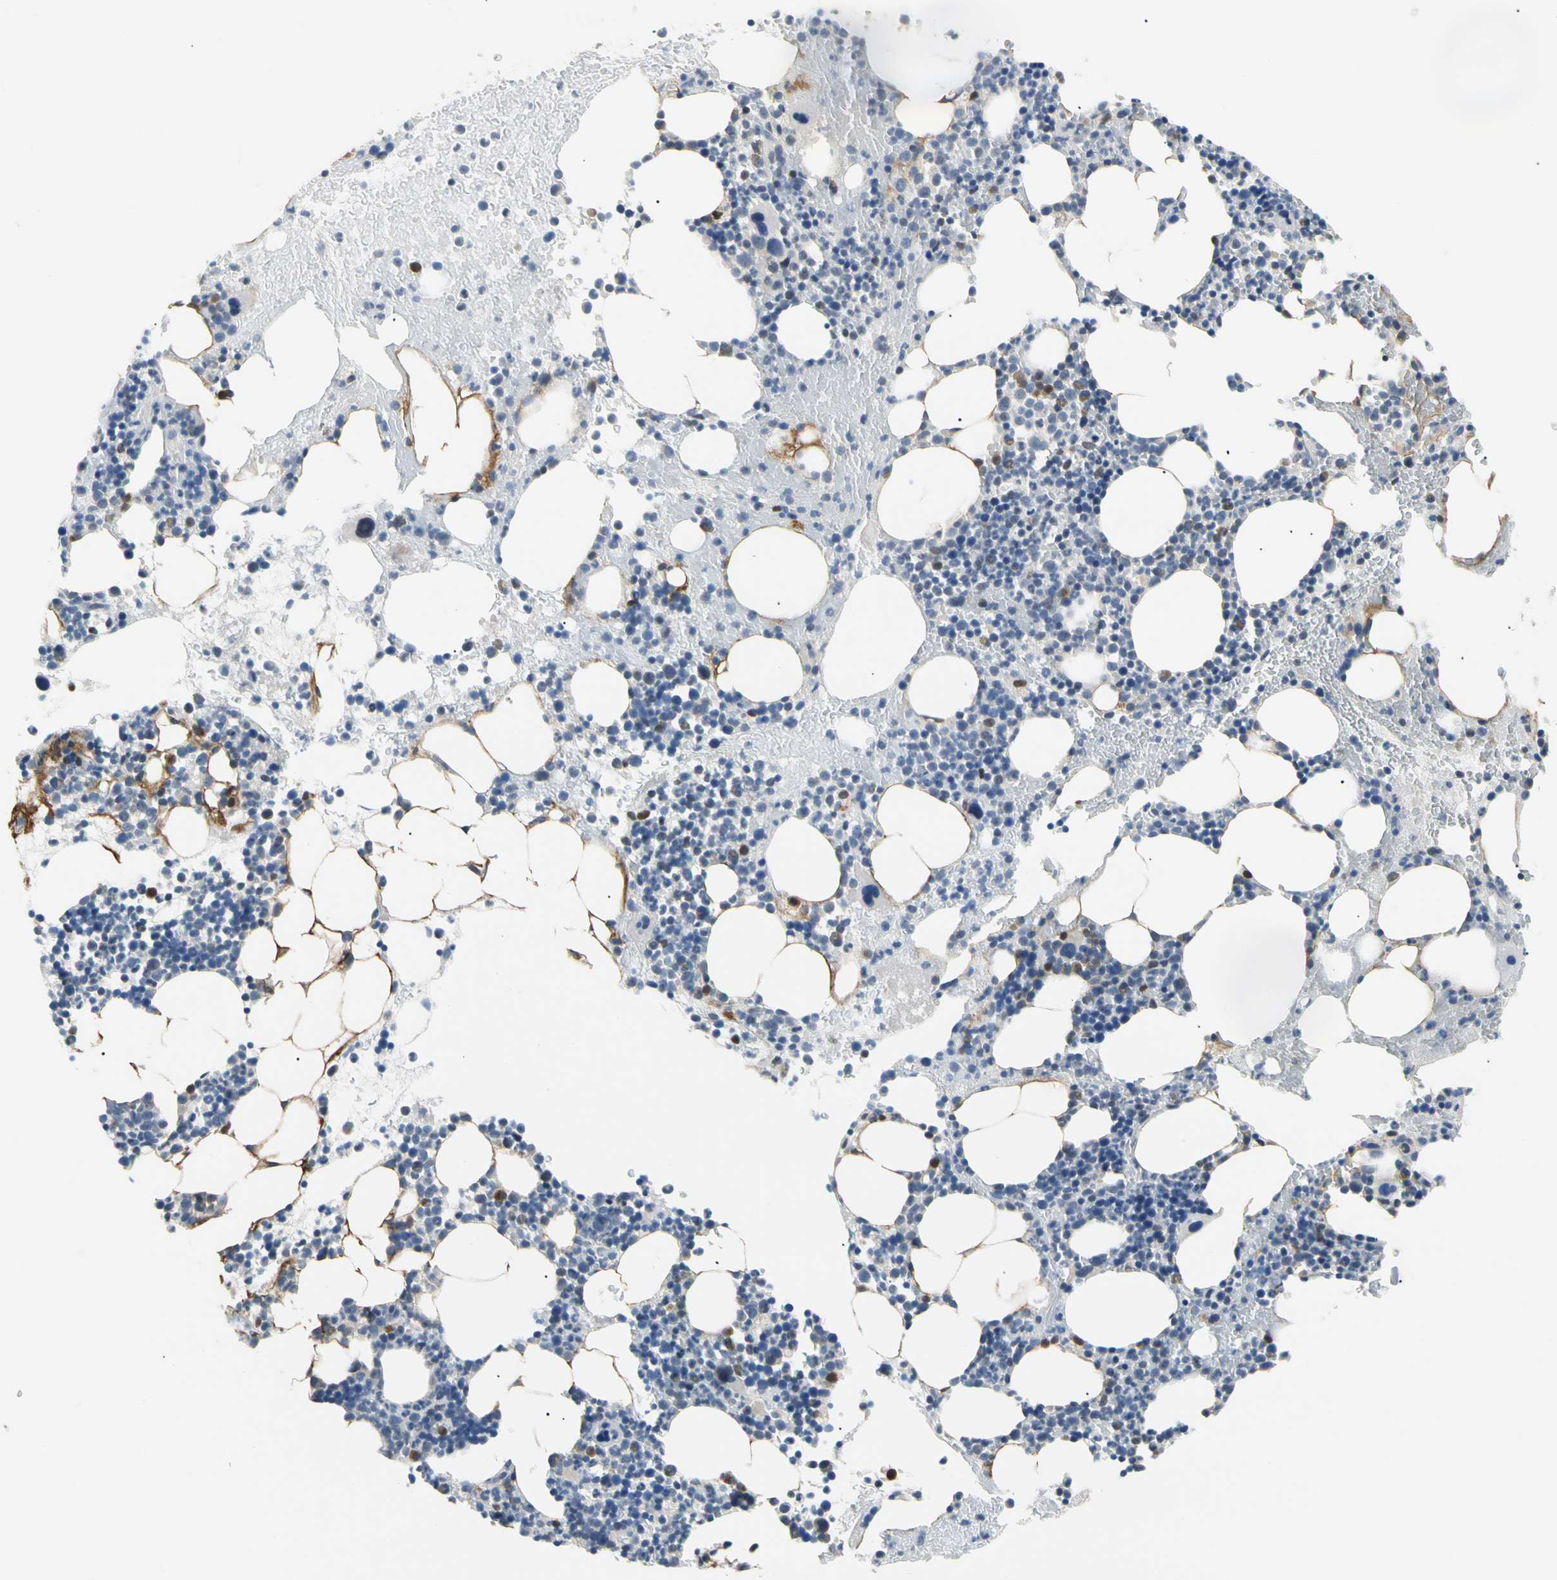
{"staining": {"intensity": "weak", "quantity": "<25%", "location": "cytoplasmic/membranous"}, "tissue": "bone marrow", "cell_type": "Hematopoietic cells", "image_type": "normal", "snomed": [{"axis": "morphology", "description": "Normal tissue, NOS"}, {"axis": "topography", "description": "Bone marrow"}], "caption": "There is no significant positivity in hematopoietic cells of bone marrow. (Stains: DAB (3,3'-diaminobenzidine) immunohistochemistry with hematoxylin counter stain, Microscopy: brightfield microscopy at high magnification).", "gene": "SEC23B", "patient": {"sex": "male", "age": 82}}